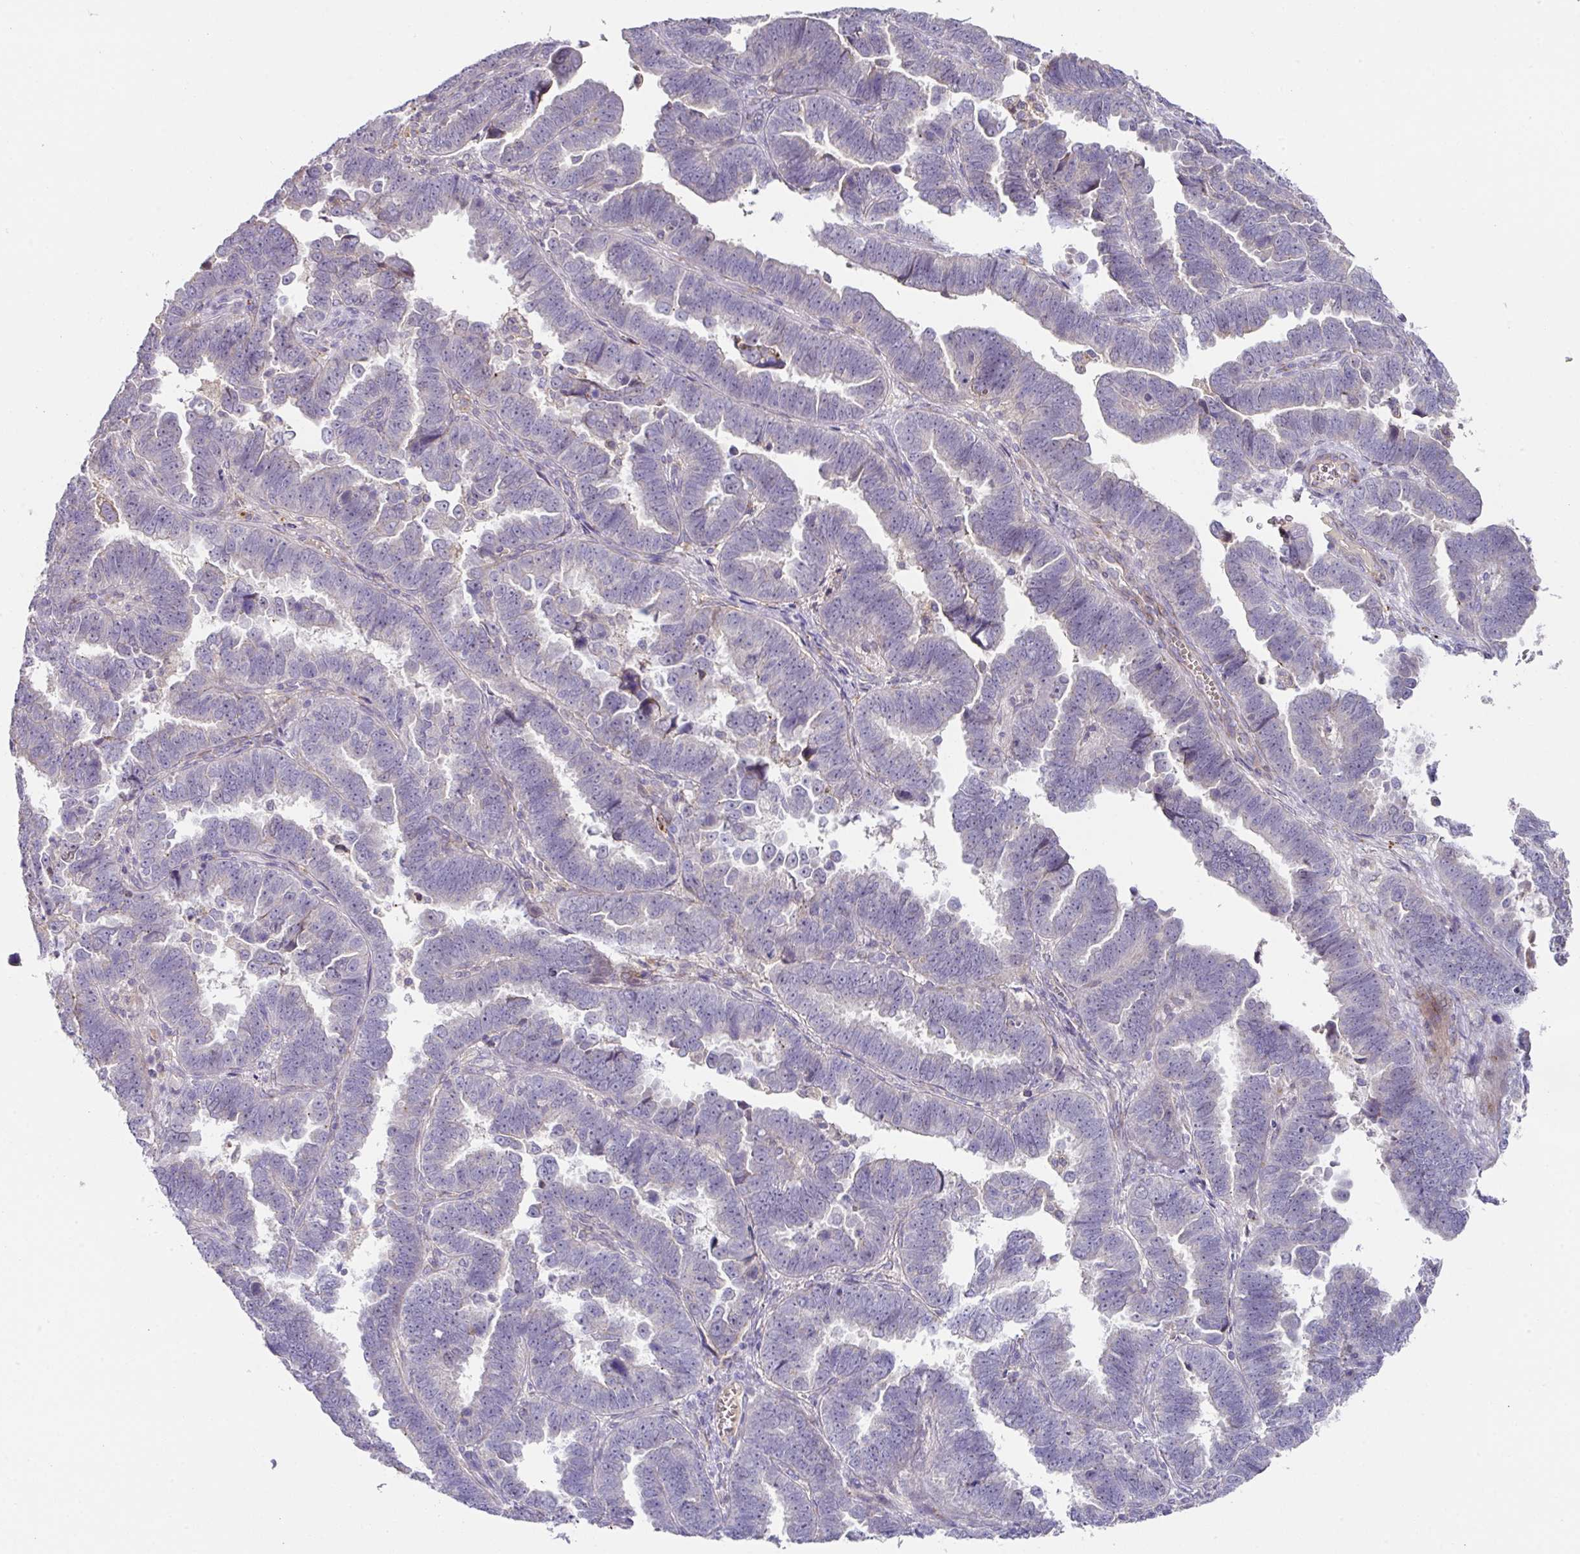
{"staining": {"intensity": "weak", "quantity": "<25%", "location": "cytoplasmic/membranous"}, "tissue": "endometrial cancer", "cell_type": "Tumor cells", "image_type": "cancer", "snomed": [{"axis": "morphology", "description": "Adenocarcinoma, NOS"}, {"axis": "topography", "description": "Endometrium"}], "caption": "Tumor cells are negative for protein expression in human endometrial cancer.", "gene": "TARM1", "patient": {"sex": "female", "age": 75}}